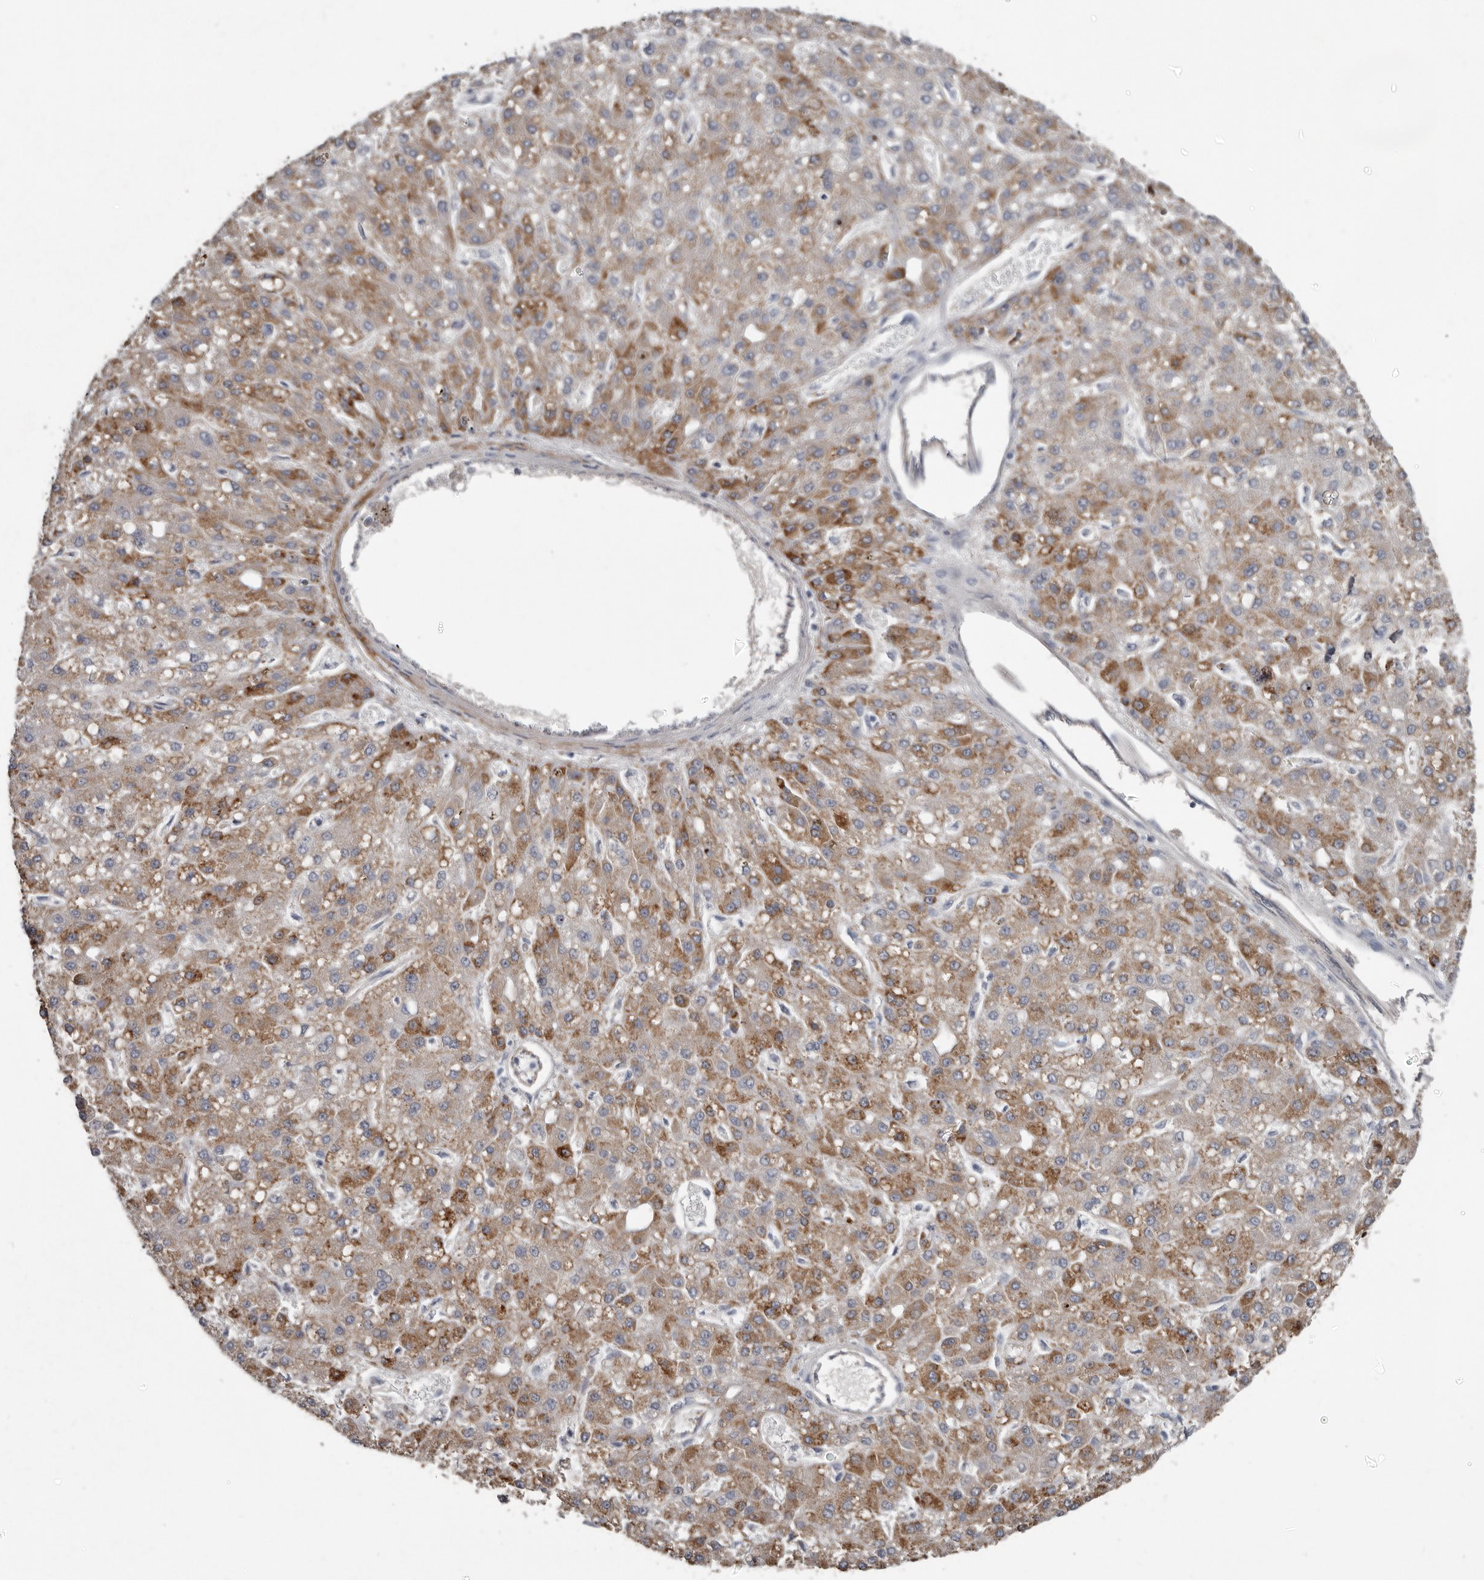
{"staining": {"intensity": "moderate", "quantity": ">75%", "location": "cytoplasmic/membranous"}, "tissue": "liver cancer", "cell_type": "Tumor cells", "image_type": "cancer", "snomed": [{"axis": "morphology", "description": "Carcinoma, Hepatocellular, NOS"}, {"axis": "topography", "description": "Liver"}], "caption": "Moderate cytoplasmic/membranous staining for a protein is present in about >75% of tumor cells of liver hepatocellular carcinoma using IHC.", "gene": "ZNF114", "patient": {"sex": "male", "age": 67}}